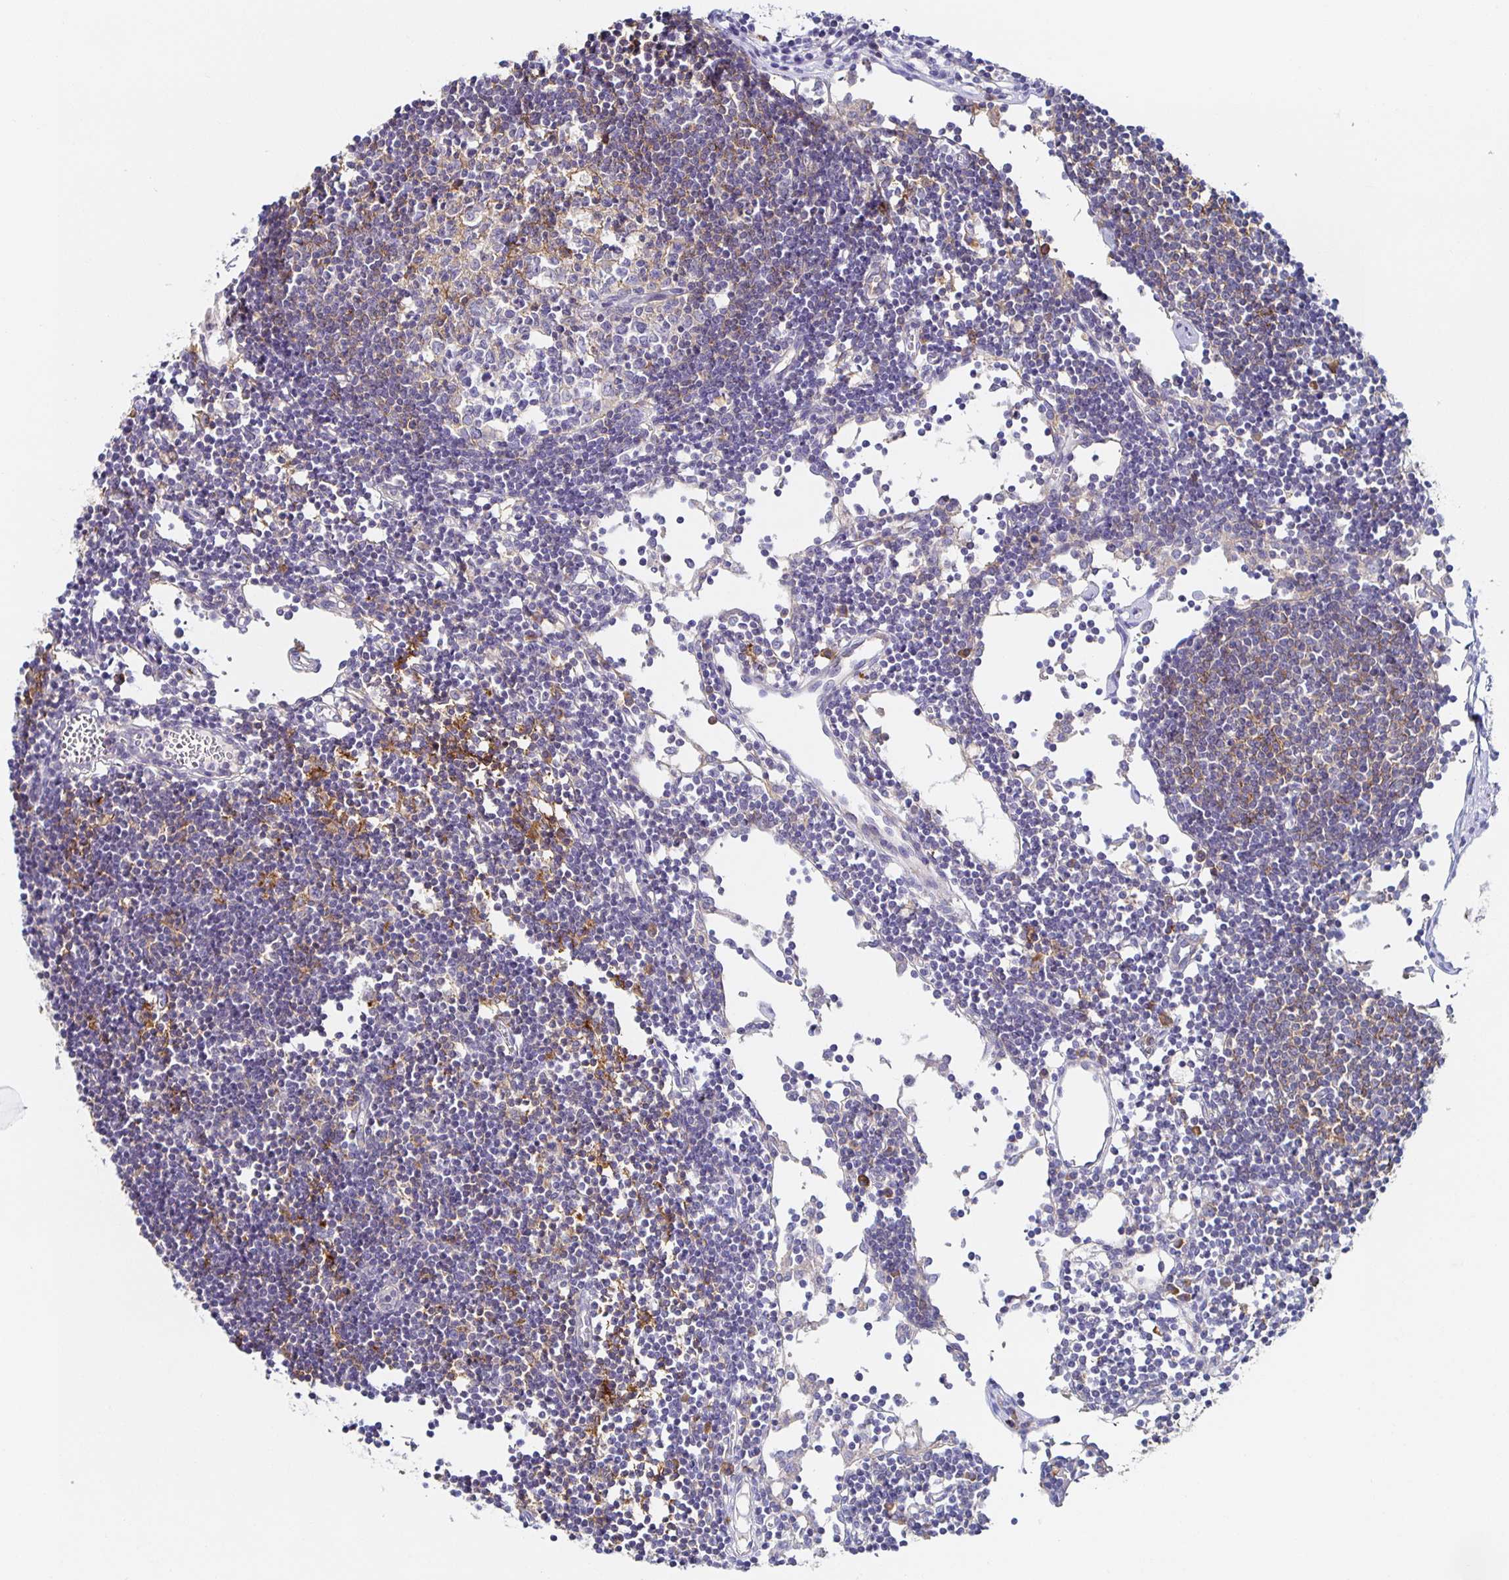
{"staining": {"intensity": "weak", "quantity": "<25%", "location": "cytoplasmic/membranous"}, "tissue": "lymph node", "cell_type": "Germinal center cells", "image_type": "normal", "snomed": [{"axis": "morphology", "description": "Normal tissue, NOS"}, {"axis": "topography", "description": "Lymph node"}], "caption": "This histopathology image is of normal lymph node stained with immunohistochemistry (IHC) to label a protein in brown with the nuclei are counter-stained blue. There is no positivity in germinal center cells. The staining is performed using DAB (3,3'-diaminobenzidine) brown chromogen with nuclei counter-stained in using hematoxylin.", "gene": "BAD", "patient": {"sex": "female", "age": 65}}